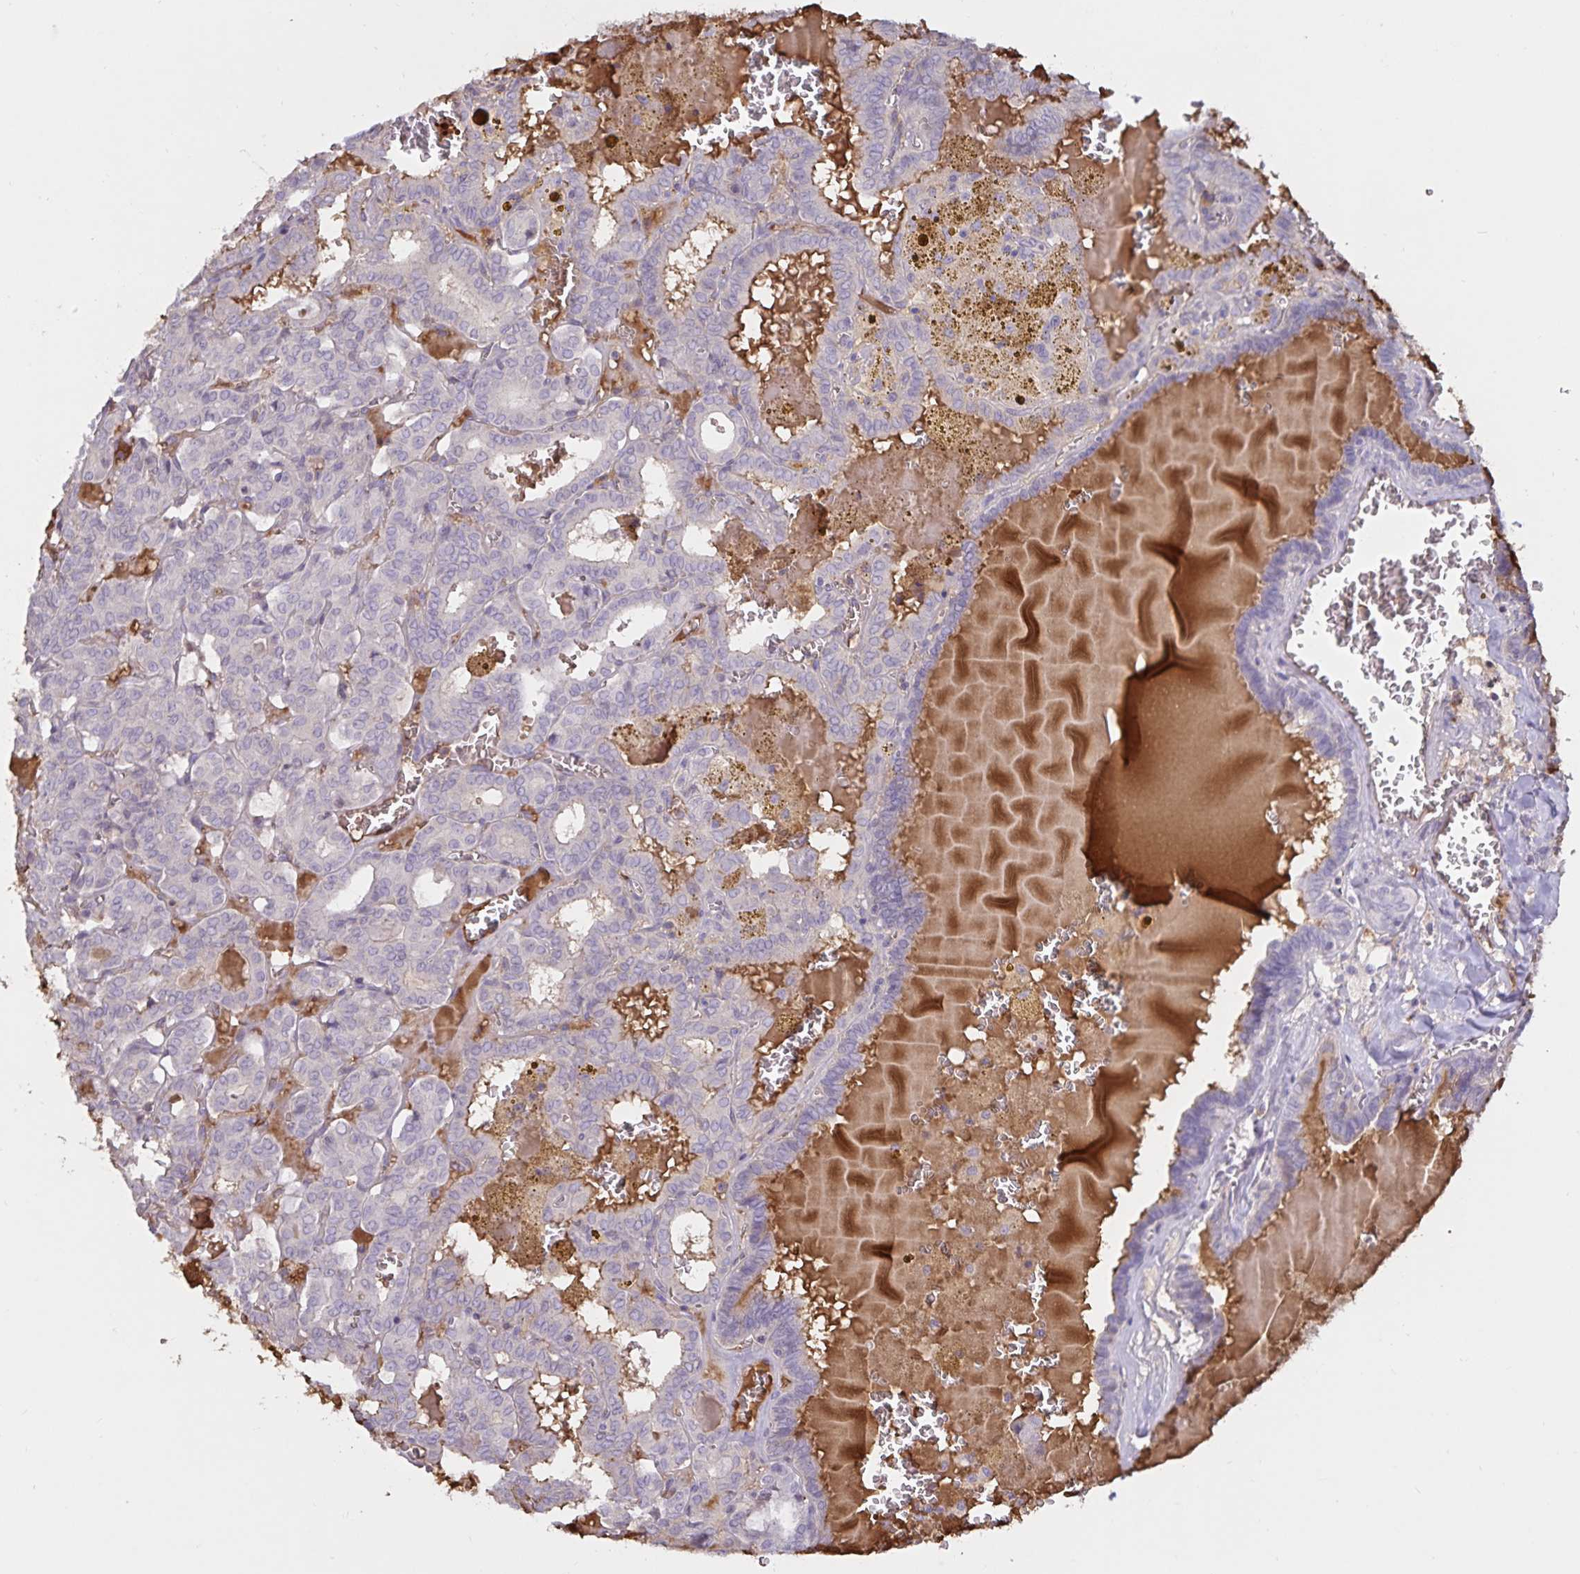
{"staining": {"intensity": "negative", "quantity": "none", "location": "none"}, "tissue": "thyroid cancer", "cell_type": "Tumor cells", "image_type": "cancer", "snomed": [{"axis": "morphology", "description": "Papillary adenocarcinoma, NOS"}, {"axis": "topography", "description": "Thyroid gland"}], "caption": "IHC photomicrograph of human thyroid cancer stained for a protein (brown), which reveals no staining in tumor cells.", "gene": "FGG", "patient": {"sex": "female", "age": 39}}